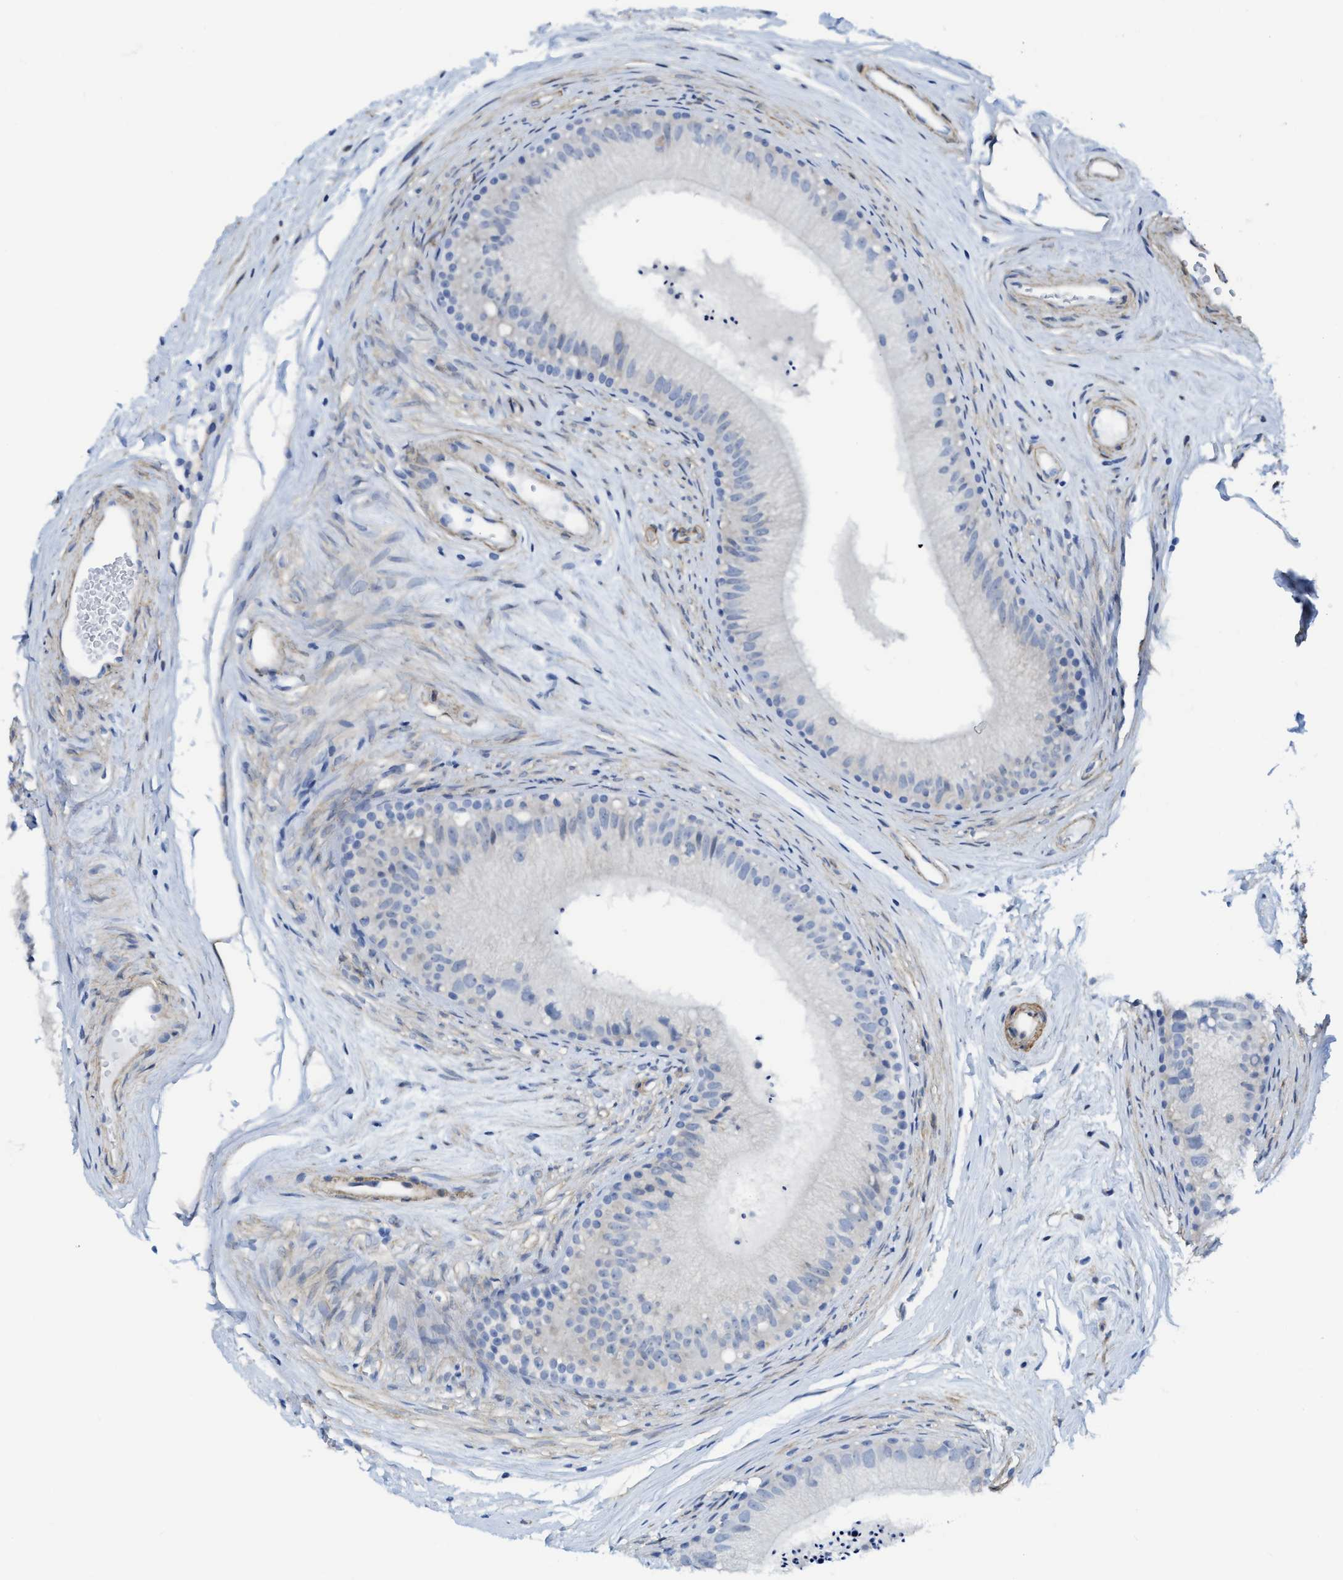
{"staining": {"intensity": "negative", "quantity": "none", "location": "none"}, "tissue": "epididymis", "cell_type": "Glandular cells", "image_type": "normal", "snomed": [{"axis": "morphology", "description": "Normal tissue, NOS"}, {"axis": "topography", "description": "Epididymis"}], "caption": "The immunohistochemistry (IHC) image has no significant positivity in glandular cells of epididymis.", "gene": "TUB", "patient": {"sex": "male", "age": 56}}